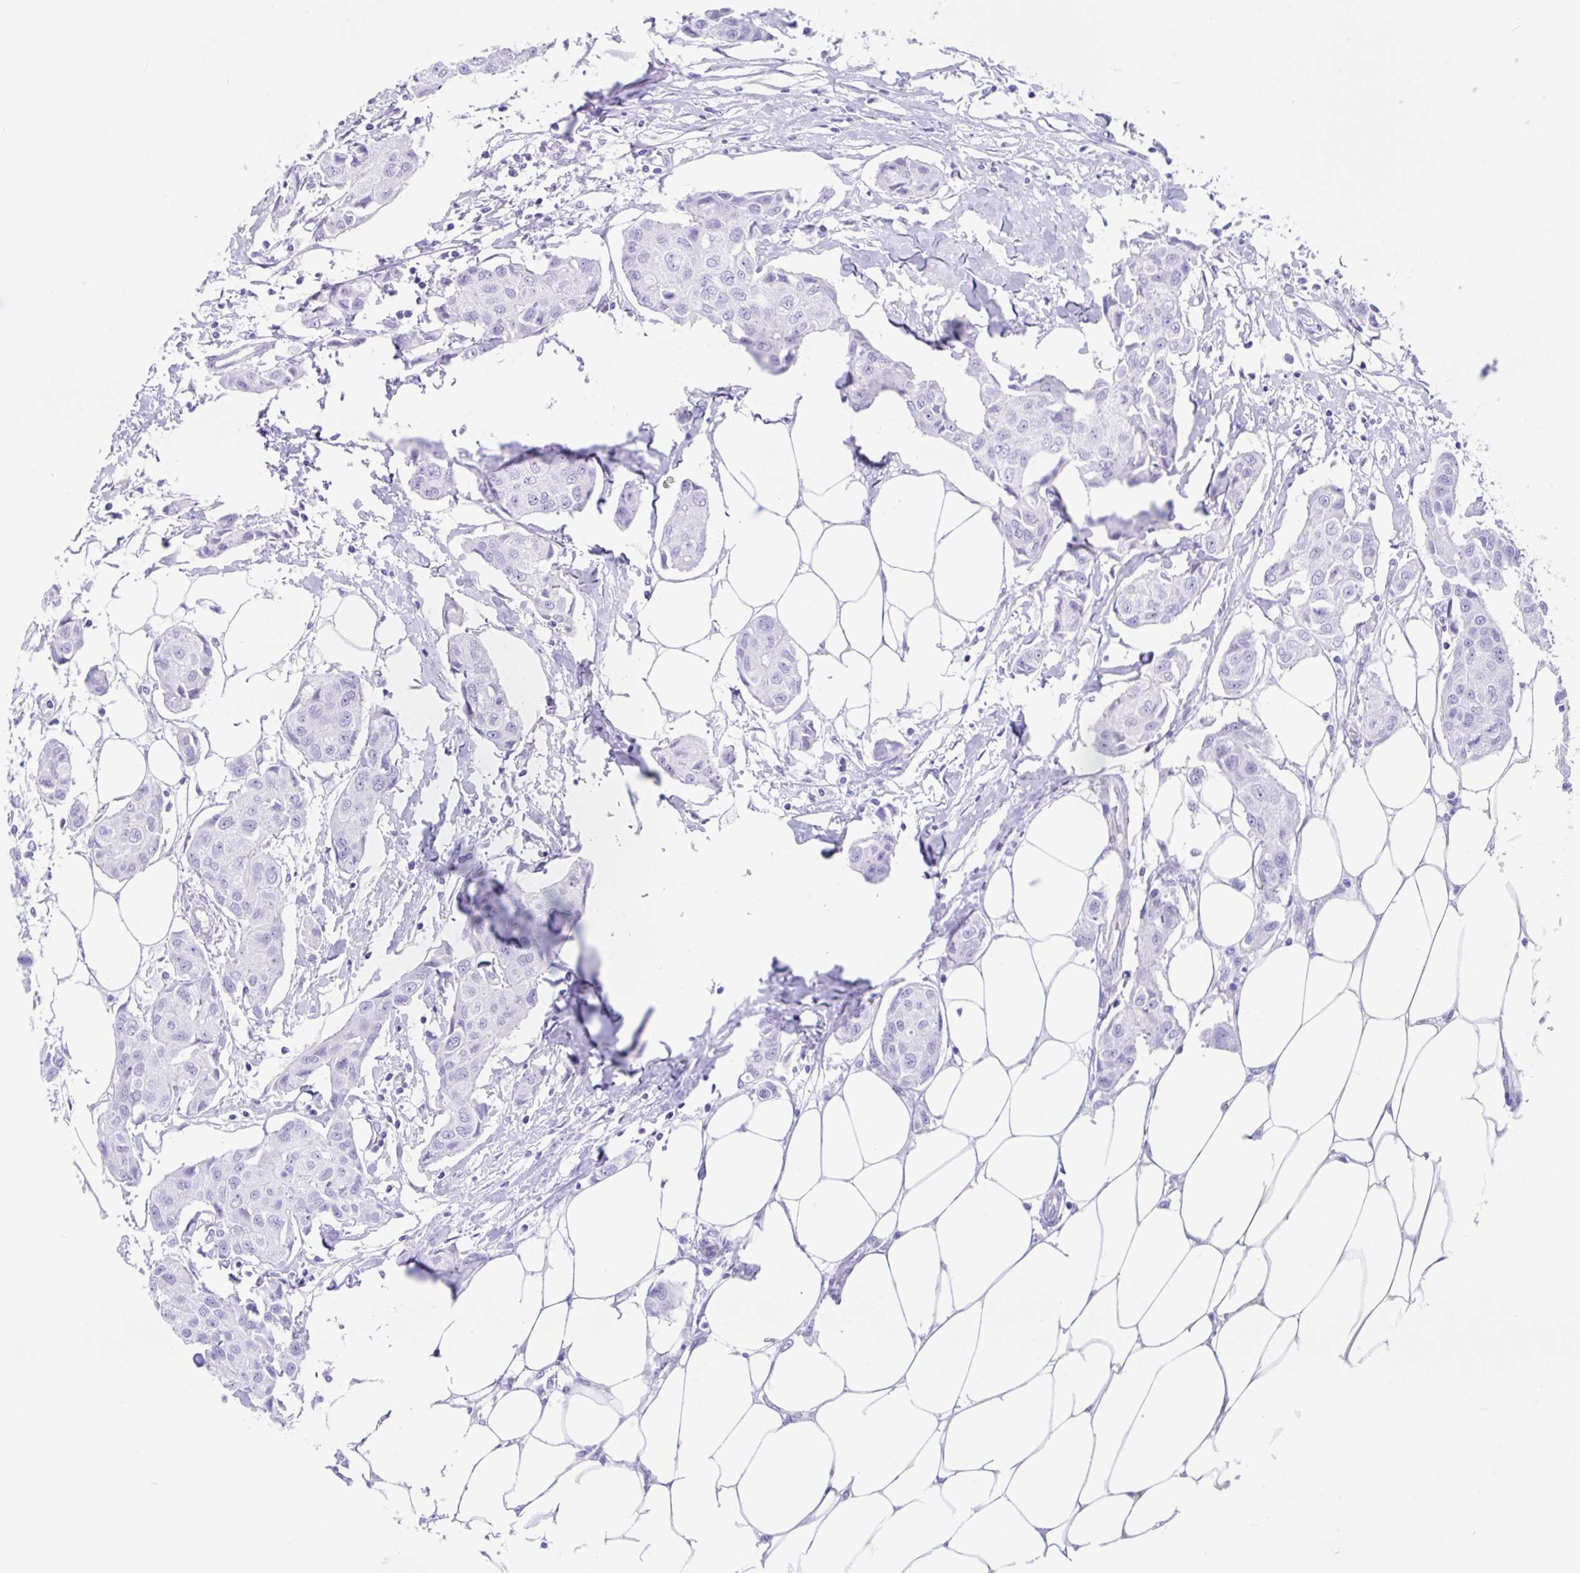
{"staining": {"intensity": "negative", "quantity": "none", "location": "none"}, "tissue": "breast cancer", "cell_type": "Tumor cells", "image_type": "cancer", "snomed": [{"axis": "morphology", "description": "Duct carcinoma"}, {"axis": "topography", "description": "Breast"}, {"axis": "topography", "description": "Lymph node"}], "caption": "Human breast cancer stained for a protein using IHC displays no staining in tumor cells.", "gene": "FAM107A", "patient": {"sex": "female", "age": 80}}